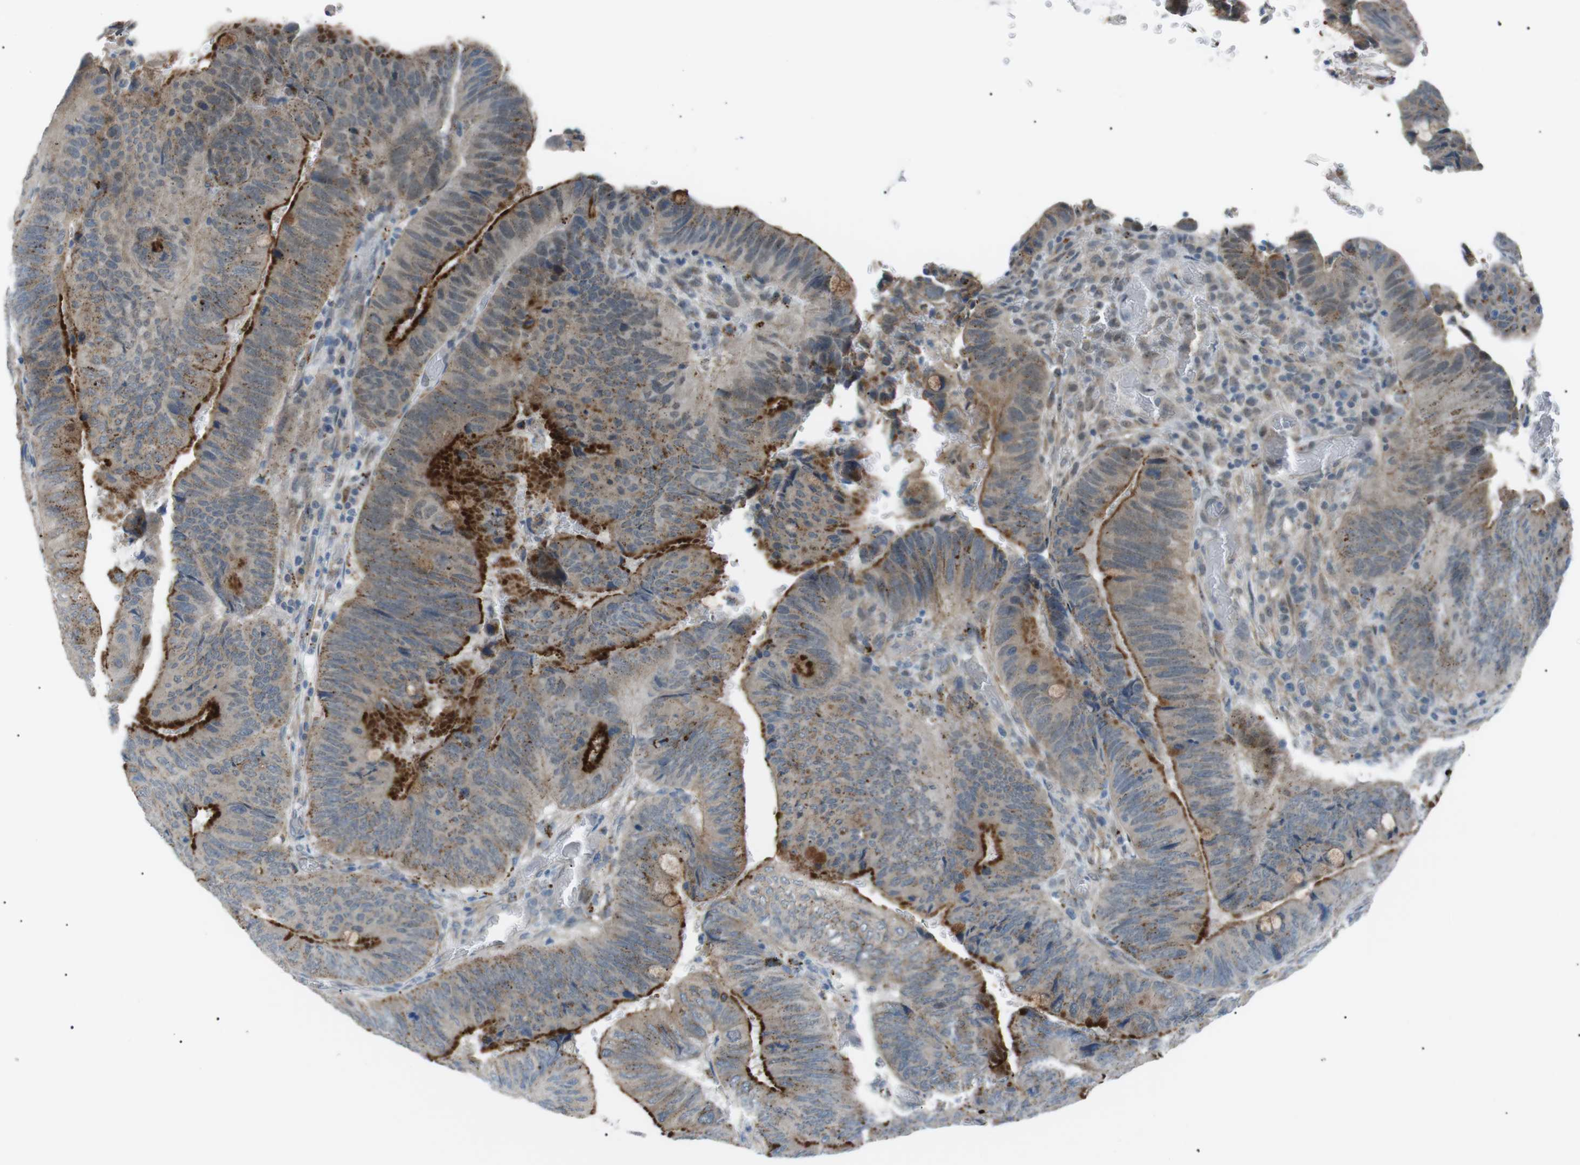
{"staining": {"intensity": "strong", "quantity": "25%-75%", "location": "cytoplasmic/membranous"}, "tissue": "colorectal cancer", "cell_type": "Tumor cells", "image_type": "cancer", "snomed": [{"axis": "morphology", "description": "Normal tissue, NOS"}, {"axis": "morphology", "description": "Adenocarcinoma, NOS"}, {"axis": "topography", "description": "Rectum"}, {"axis": "topography", "description": "Peripheral nerve tissue"}], "caption": "Immunohistochemical staining of colorectal adenocarcinoma exhibits high levels of strong cytoplasmic/membranous protein positivity in approximately 25%-75% of tumor cells.", "gene": "B4GALNT2", "patient": {"sex": "male", "age": 92}}